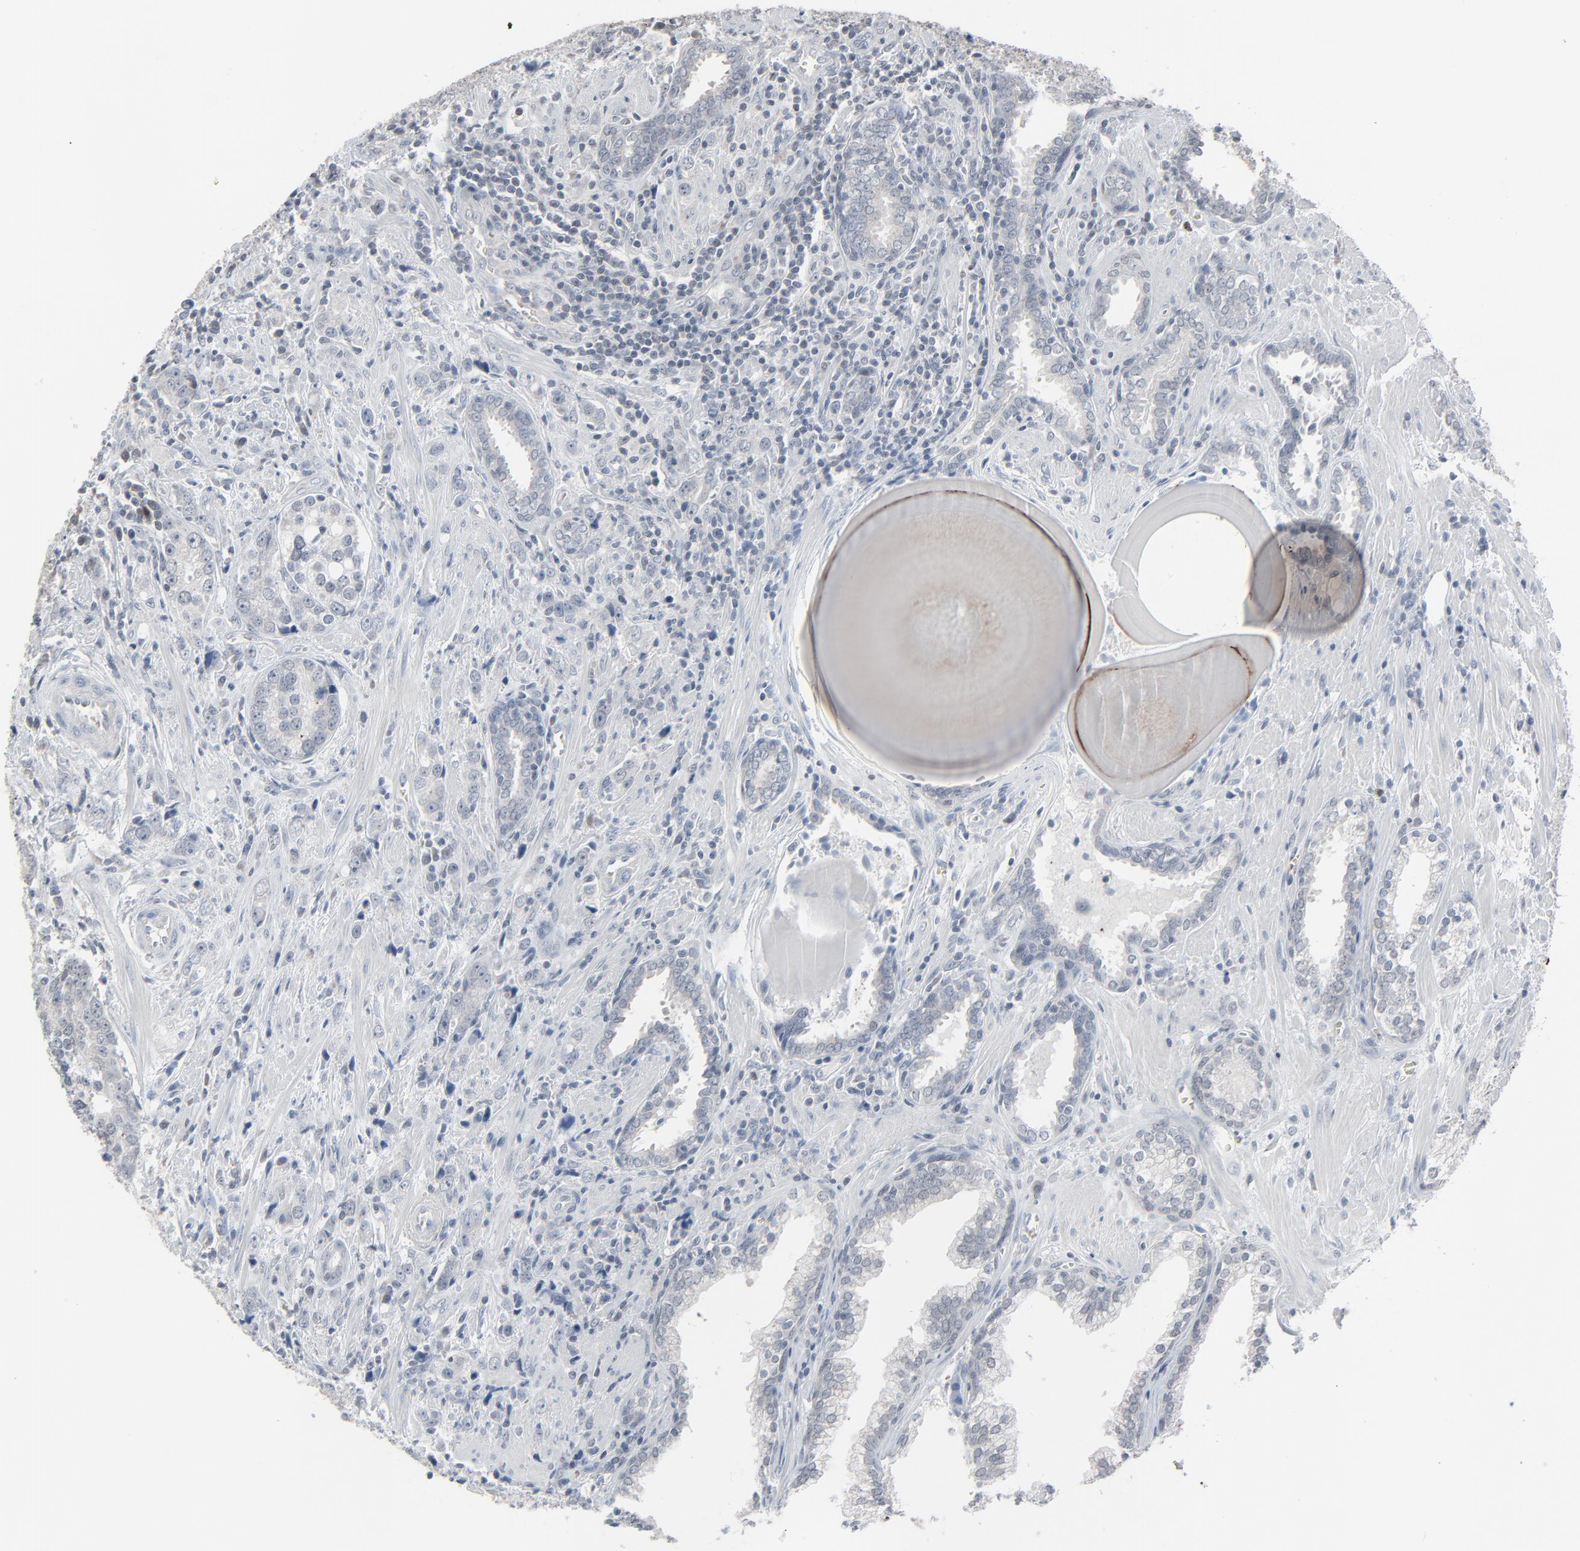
{"staining": {"intensity": "weak", "quantity": ">75%", "location": "cytoplasmic/membranous"}, "tissue": "prostate cancer", "cell_type": "Tumor cells", "image_type": "cancer", "snomed": [{"axis": "morphology", "description": "Adenocarcinoma, High grade"}, {"axis": "topography", "description": "Prostate"}], "caption": "Prostate cancer stained with a brown dye reveals weak cytoplasmic/membranous positive expression in approximately >75% of tumor cells.", "gene": "SAGE1", "patient": {"sex": "male", "age": 71}}